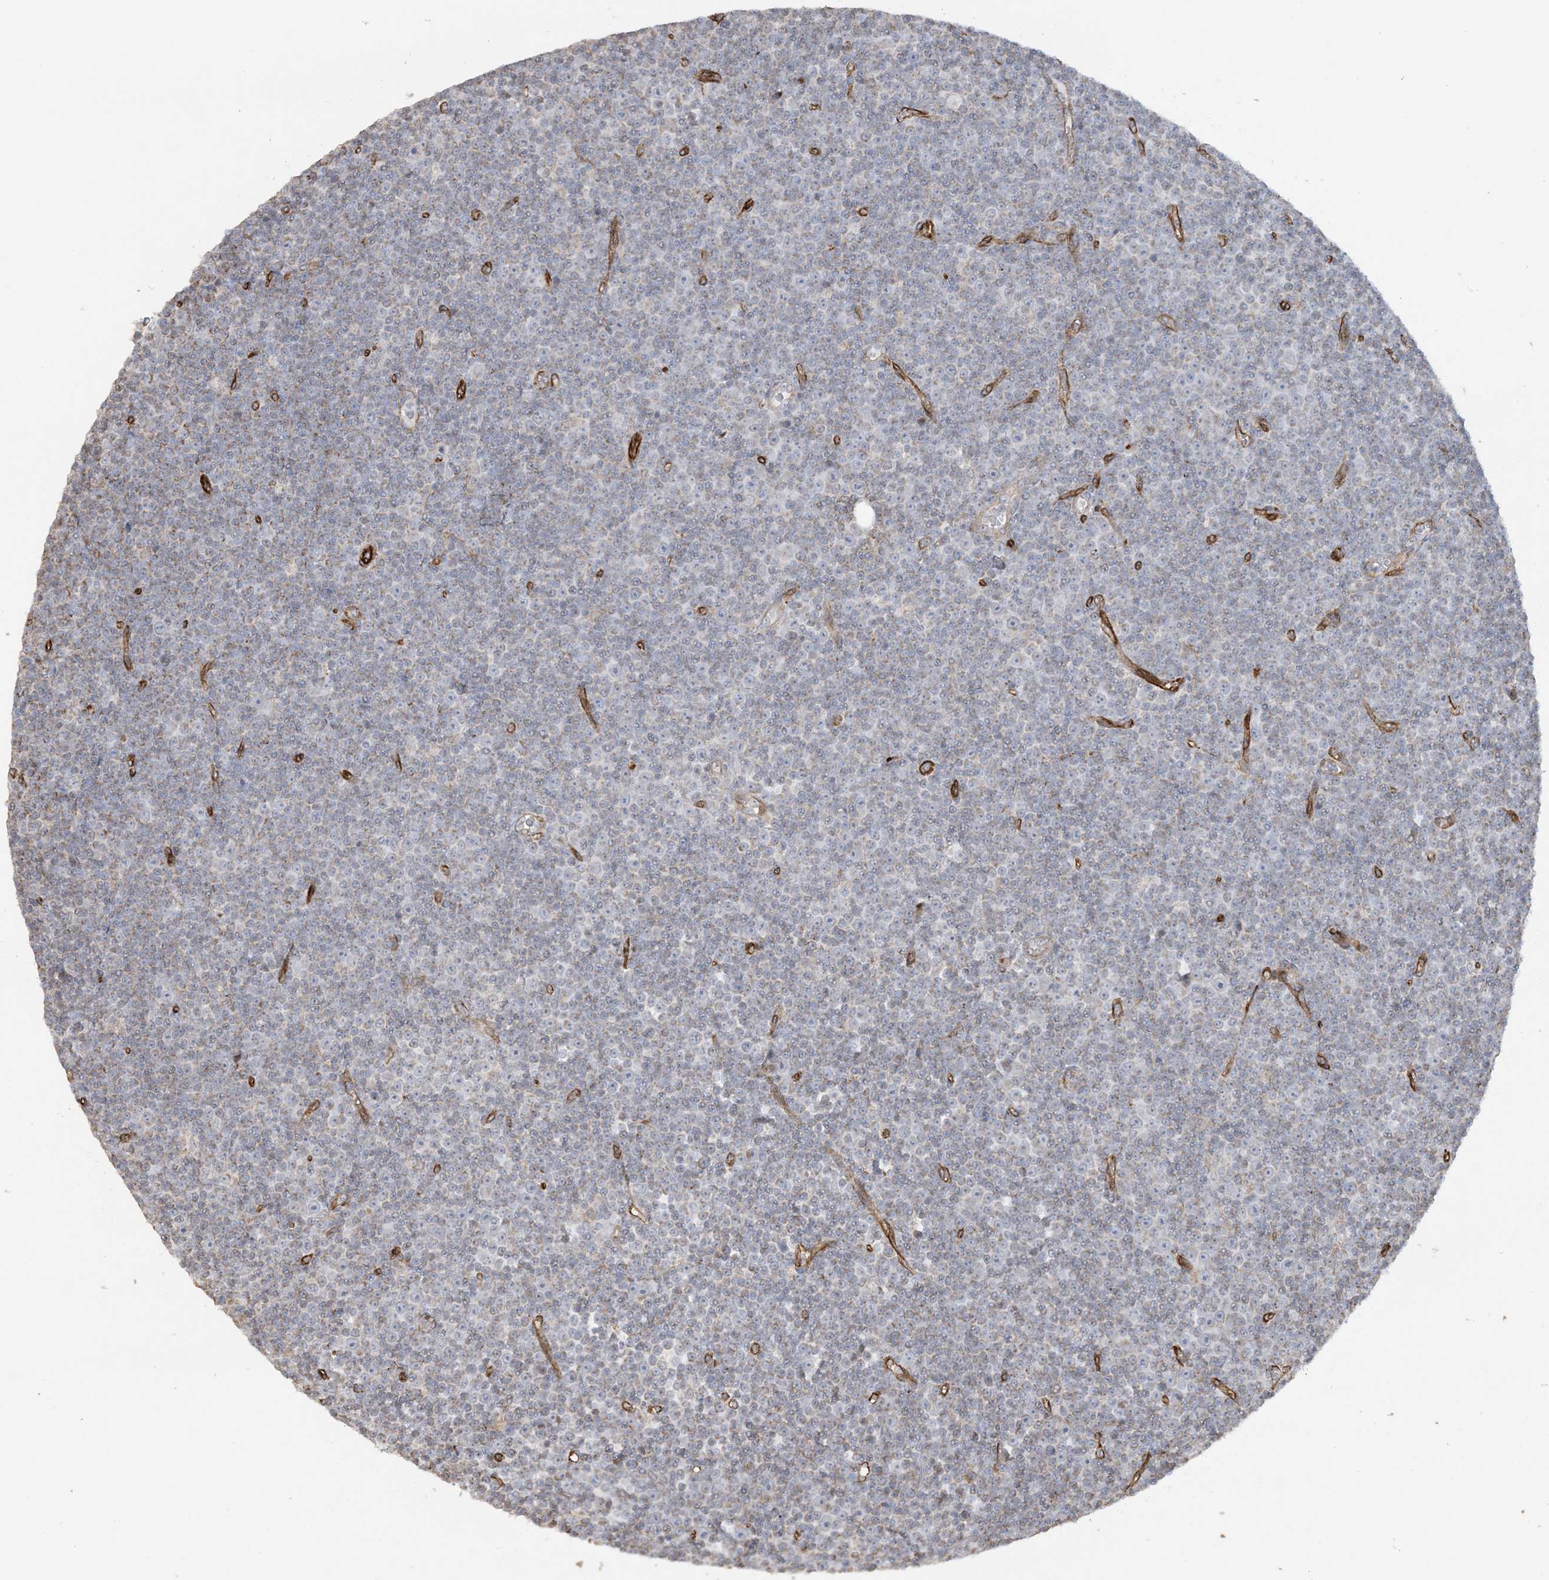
{"staining": {"intensity": "weak", "quantity": "<25%", "location": "cytoplasmic/membranous"}, "tissue": "lymphoma", "cell_type": "Tumor cells", "image_type": "cancer", "snomed": [{"axis": "morphology", "description": "Malignant lymphoma, non-Hodgkin's type, Low grade"}, {"axis": "topography", "description": "Lymph node"}], "caption": "Tumor cells are negative for protein expression in human low-grade malignant lymphoma, non-Hodgkin's type. (DAB (3,3'-diaminobenzidine) immunohistochemistry (IHC) visualized using brightfield microscopy, high magnification).", "gene": "AGA", "patient": {"sex": "female", "age": 67}}